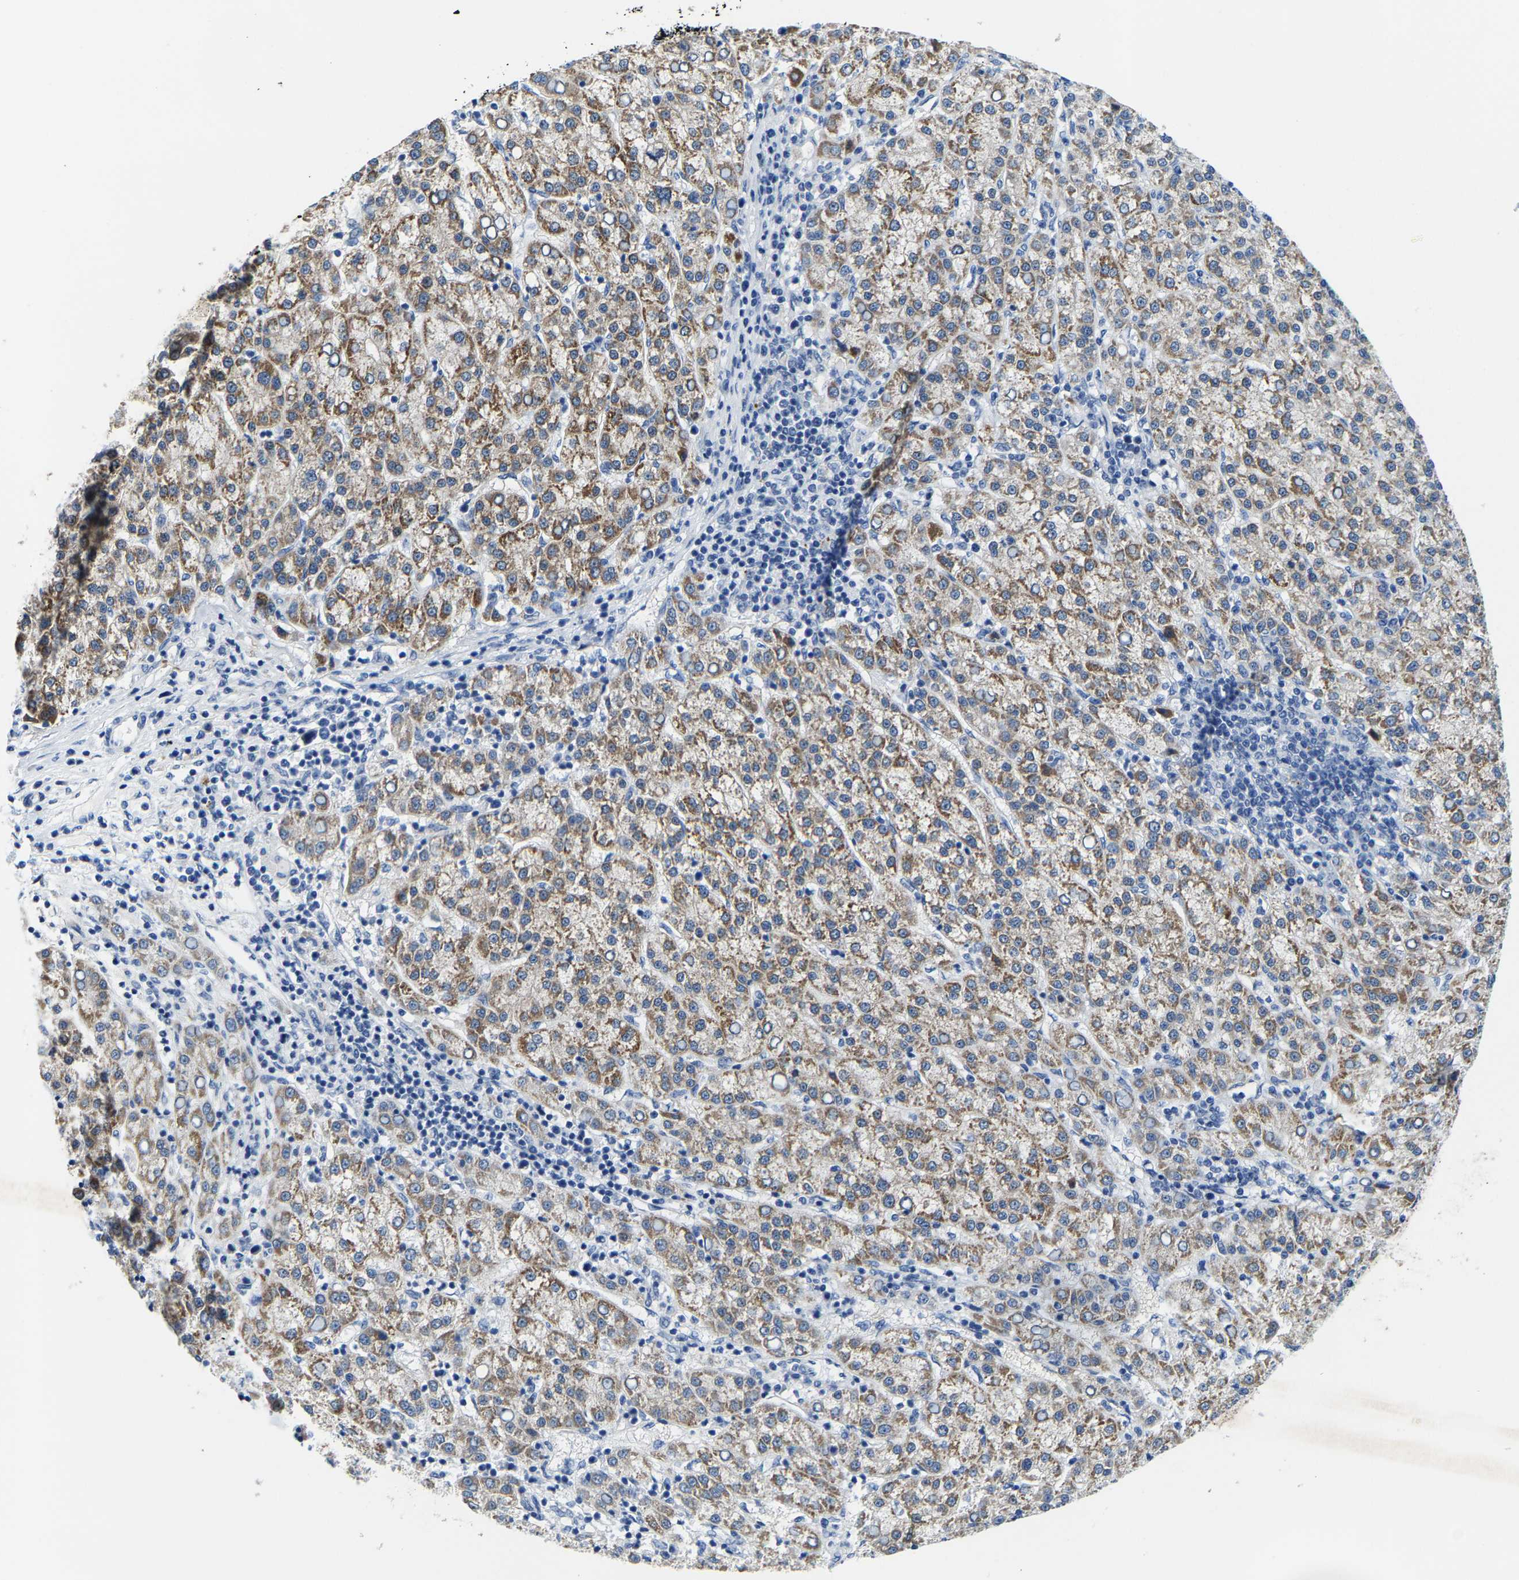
{"staining": {"intensity": "strong", "quantity": "25%-75%", "location": "cytoplasmic/membranous"}, "tissue": "liver cancer", "cell_type": "Tumor cells", "image_type": "cancer", "snomed": [{"axis": "morphology", "description": "Carcinoma, Hepatocellular, NOS"}, {"axis": "topography", "description": "Liver"}], "caption": "Immunohistochemistry (IHC) staining of hepatocellular carcinoma (liver), which displays high levels of strong cytoplasmic/membranous staining in approximately 25%-75% of tumor cells indicating strong cytoplasmic/membranous protein positivity. The staining was performed using DAB (3,3'-diaminobenzidine) (brown) for protein detection and nuclei were counterstained in hematoxylin (blue).", "gene": "KLHL1", "patient": {"sex": "female", "age": 58}}